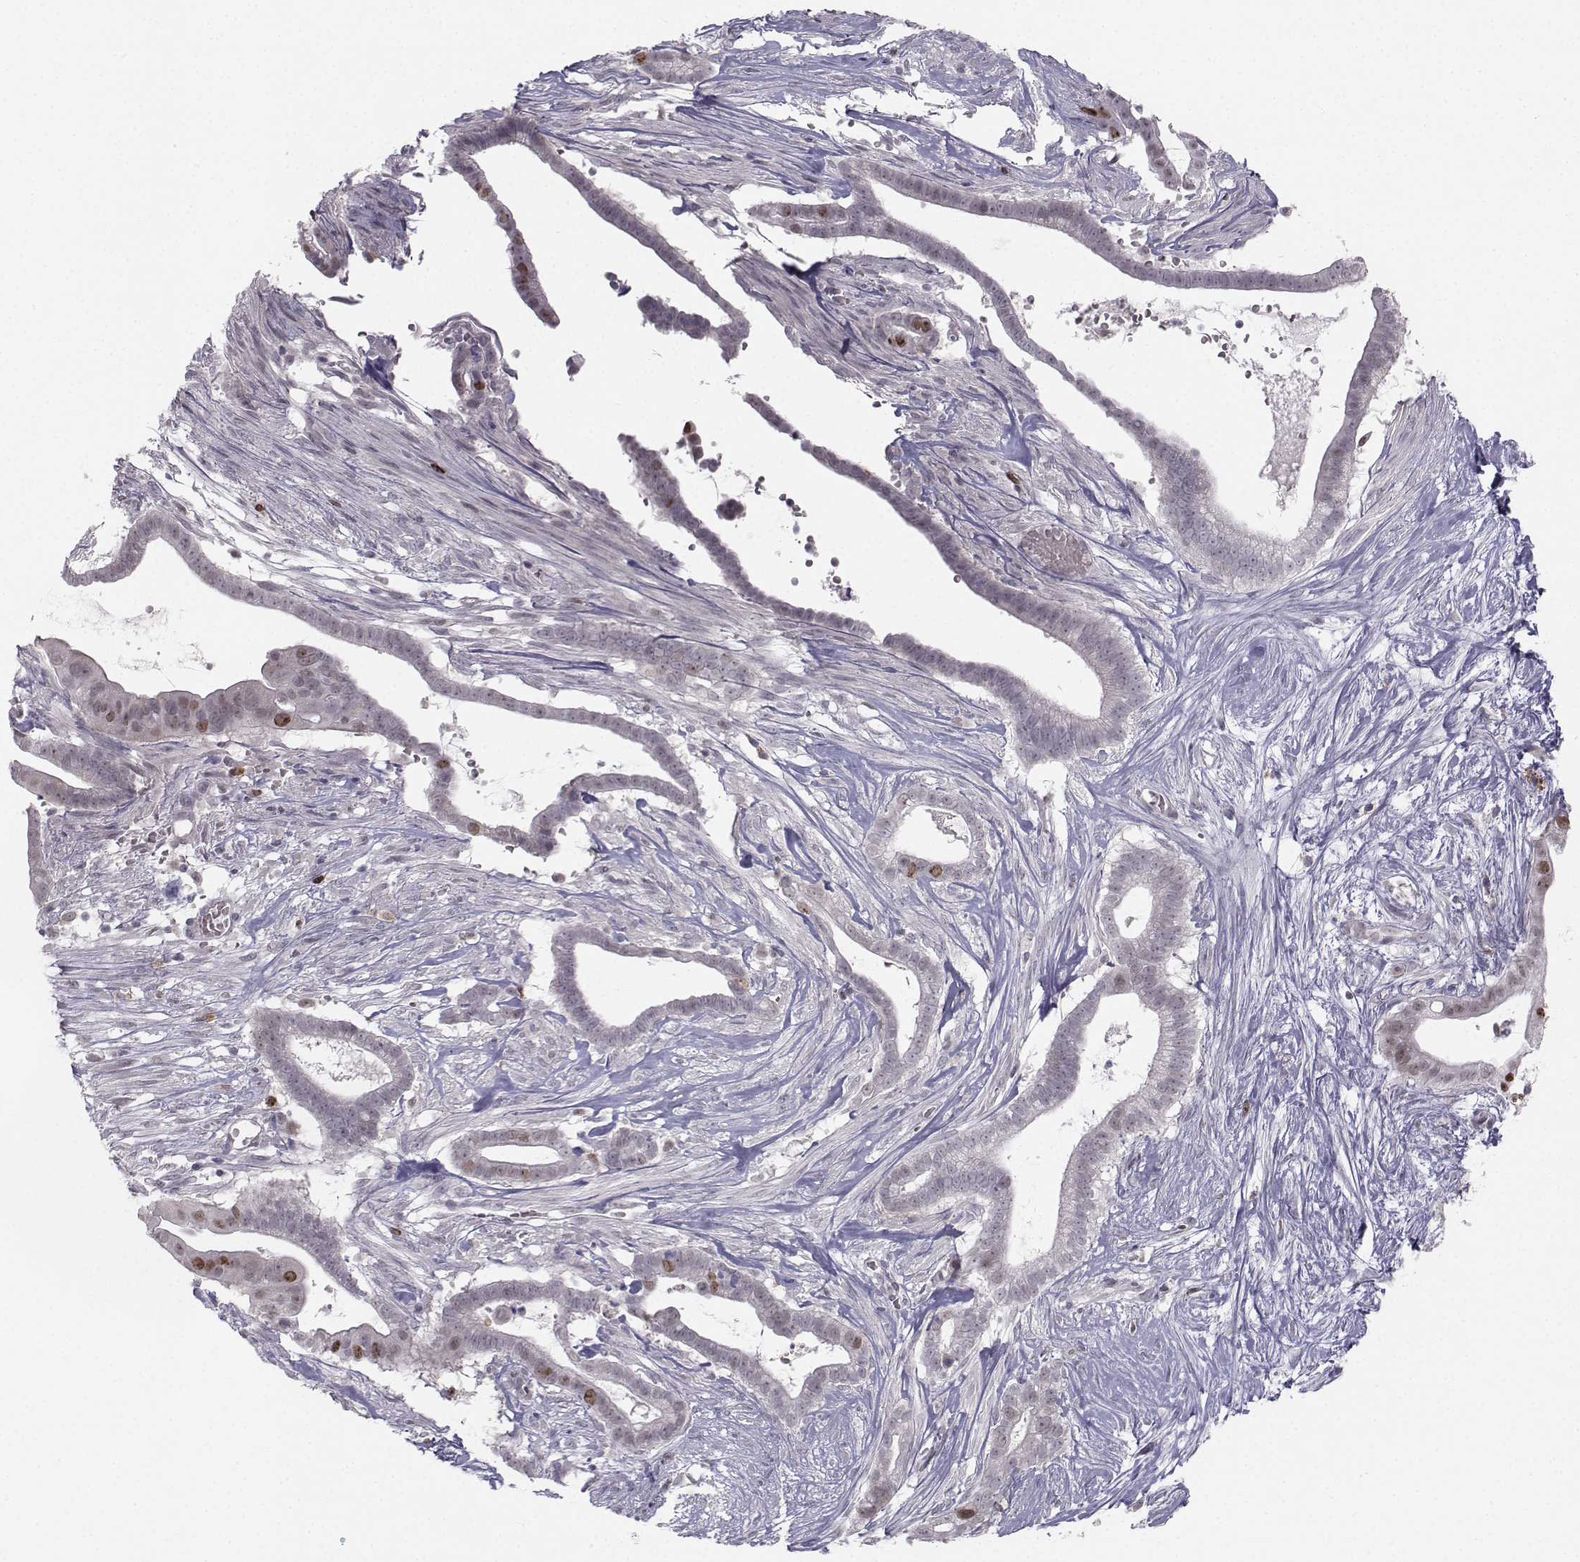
{"staining": {"intensity": "moderate", "quantity": "<25%", "location": "nuclear"}, "tissue": "pancreatic cancer", "cell_type": "Tumor cells", "image_type": "cancer", "snomed": [{"axis": "morphology", "description": "Adenocarcinoma, NOS"}, {"axis": "topography", "description": "Pancreas"}], "caption": "Pancreatic adenocarcinoma stained for a protein displays moderate nuclear positivity in tumor cells.", "gene": "LRP8", "patient": {"sex": "male", "age": 61}}